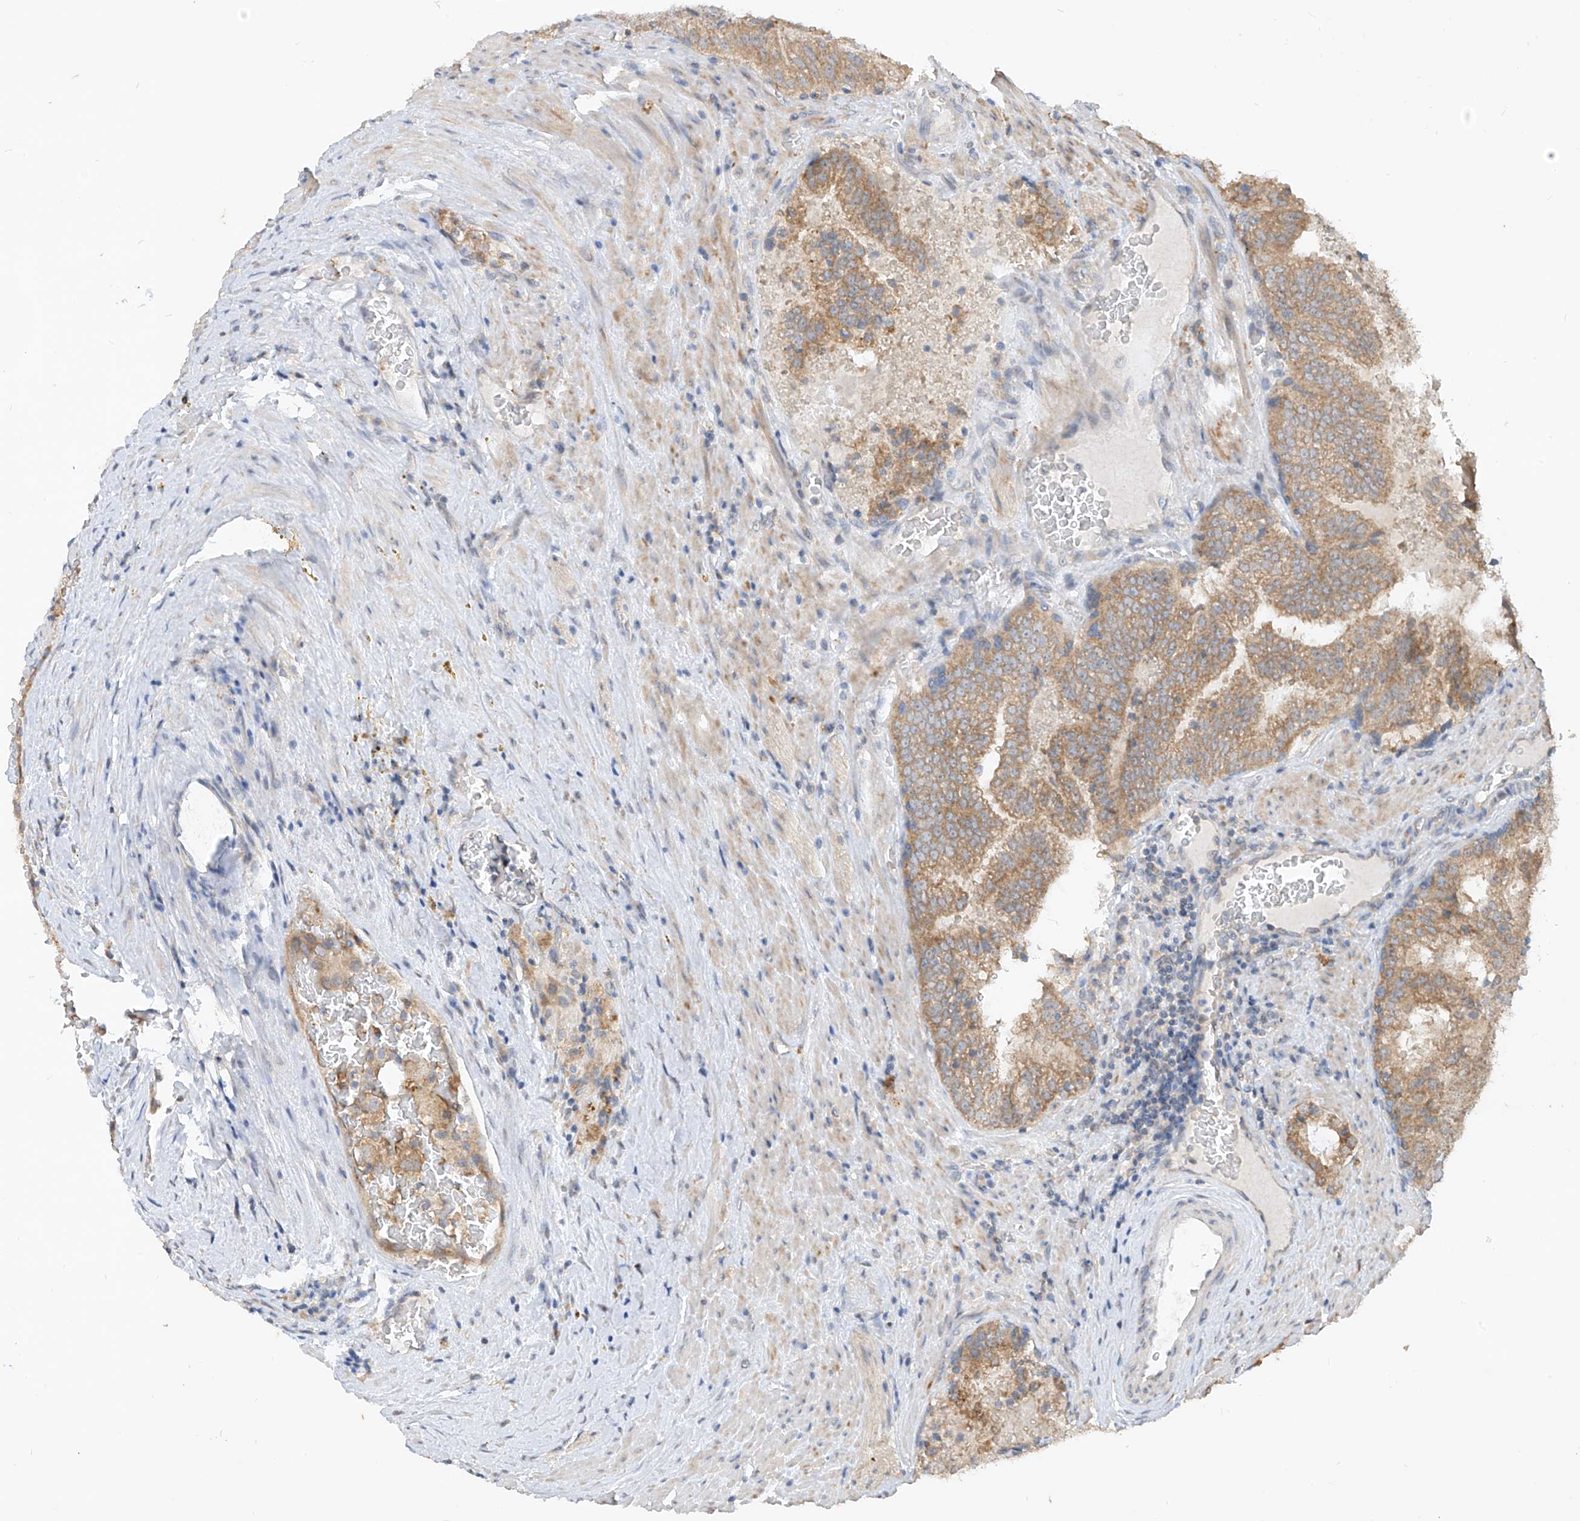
{"staining": {"intensity": "moderate", "quantity": ">75%", "location": "cytoplasmic/membranous"}, "tissue": "prostate cancer", "cell_type": "Tumor cells", "image_type": "cancer", "snomed": [{"axis": "morphology", "description": "Adenocarcinoma, High grade"}, {"axis": "topography", "description": "Prostate"}], "caption": "This micrograph demonstrates immunohistochemistry staining of prostate cancer, with medium moderate cytoplasmic/membranous expression in about >75% of tumor cells.", "gene": "MTUS2", "patient": {"sex": "male", "age": 68}}